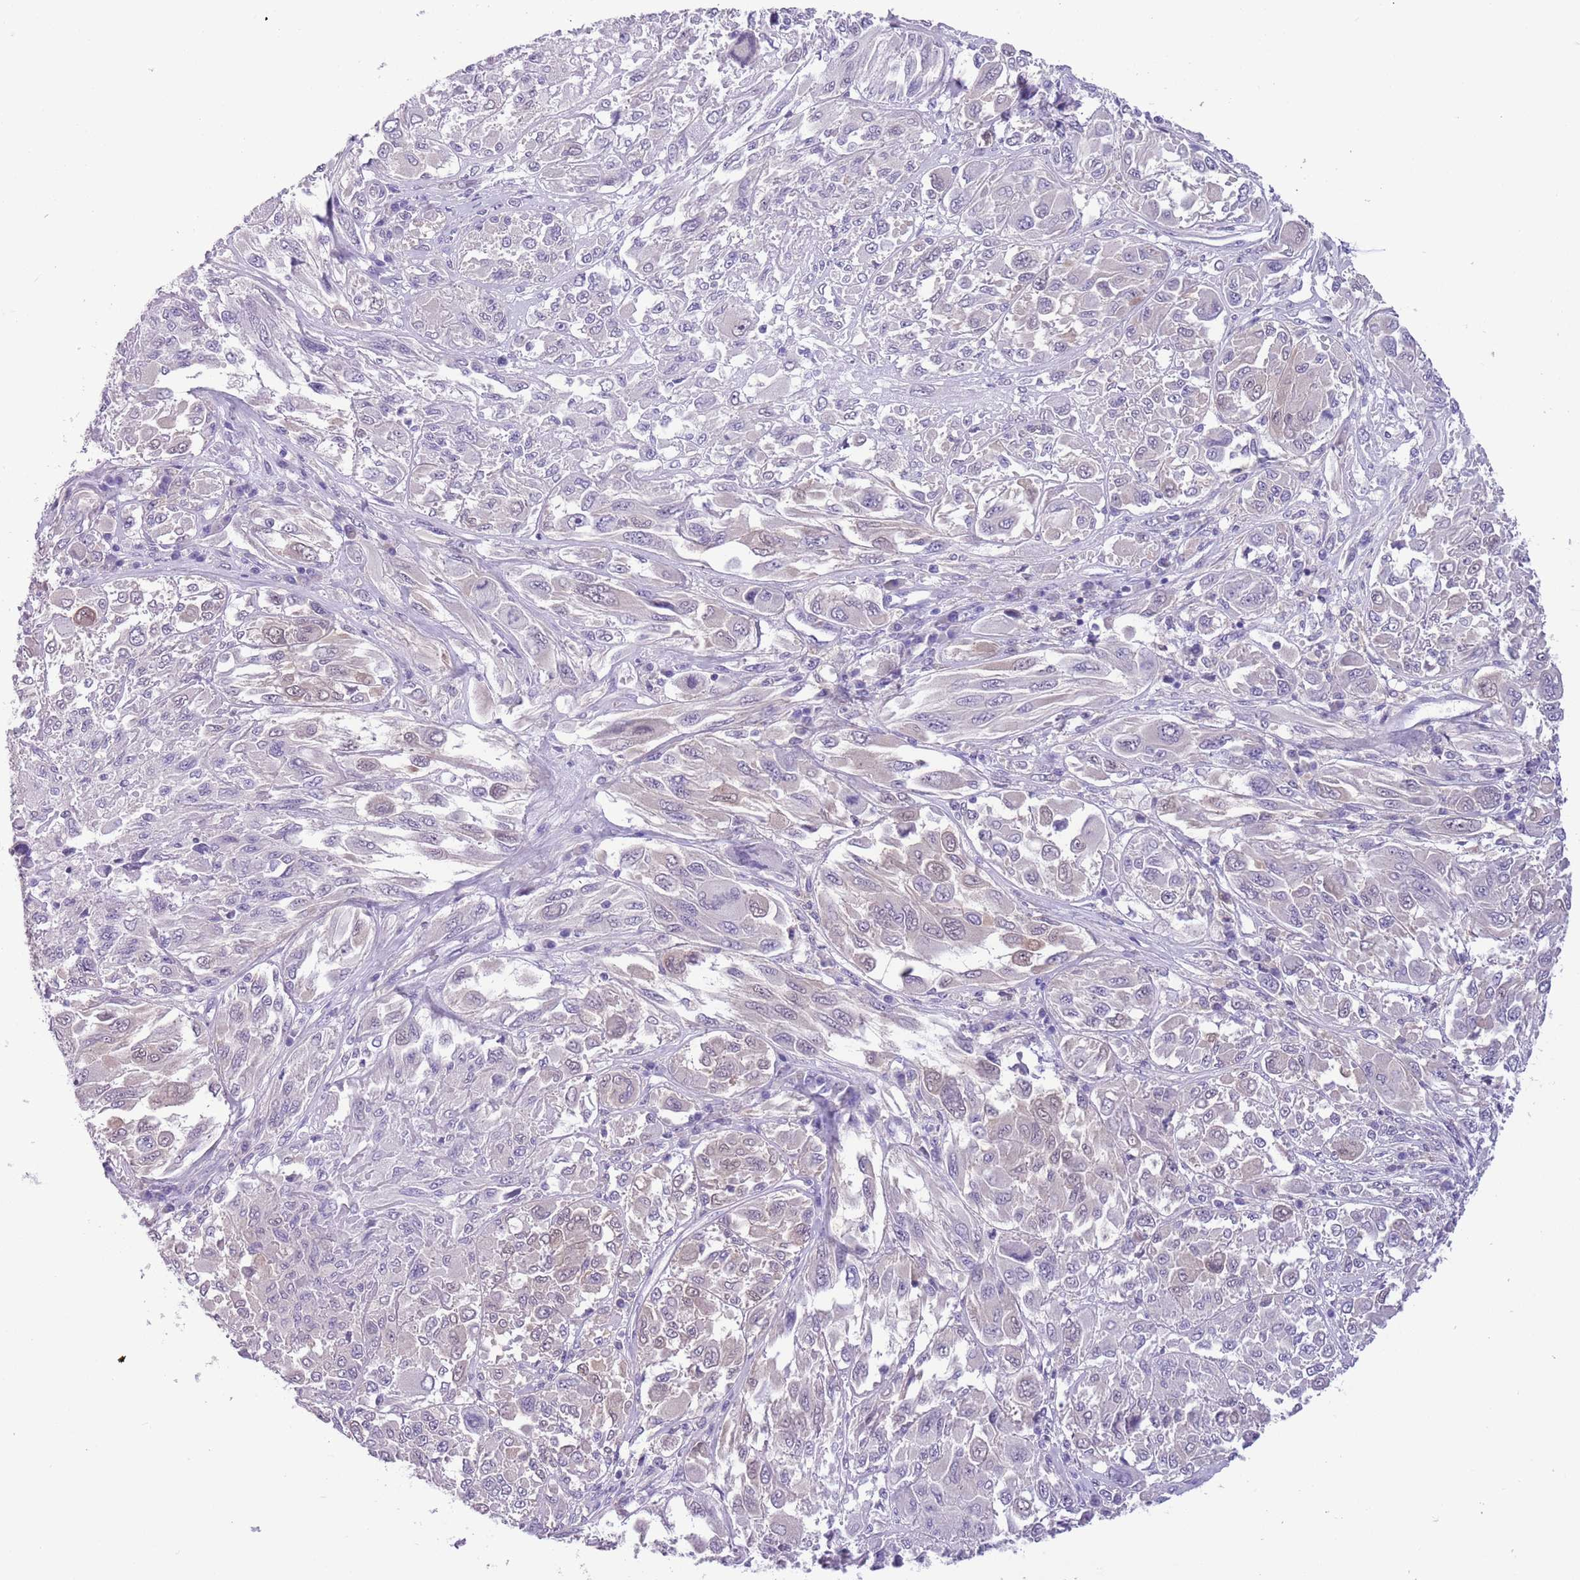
{"staining": {"intensity": "negative", "quantity": "none", "location": "none"}, "tissue": "melanoma", "cell_type": "Tumor cells", "image_type": "cancer", "snomed": [{"axis": "morphology", "description": "Malignant melanoma, NOS"}, {"axis": "topography", "description": "Skin"}], "caption": "DAB (3,3'-diaminobenzidine) immunohistochemical staining of human melanoma shows no significant positivity in tumor cells.", "gene": "PFKFB2", "patient": {"sex": "female", "age": 91}}